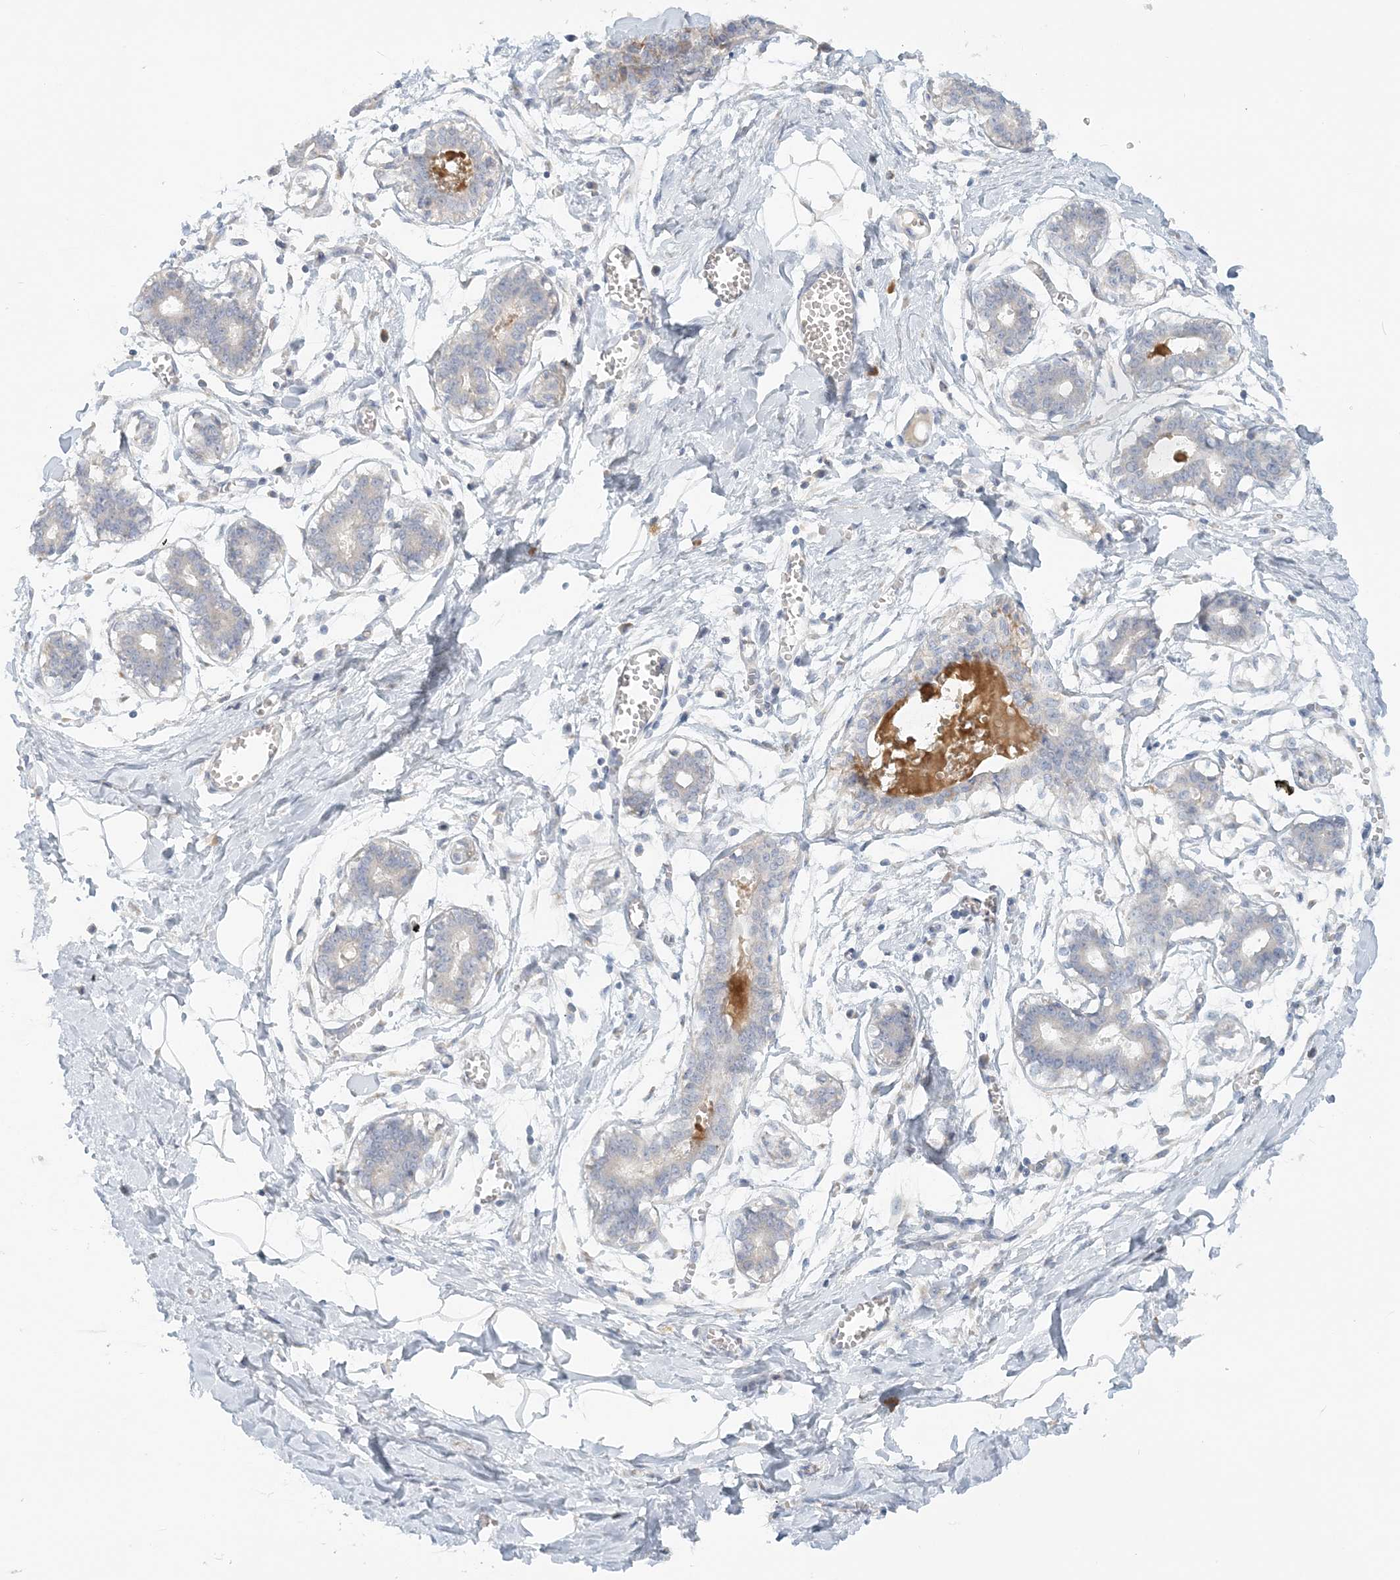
{"staining": {"intensity": "negative", "quantity": "none", "location": "none"}, "tissue": "breast", "cell_type": "Adipocytes", "image_type": "normal", "snomed": [{"axis": "morphology", "description": "Normal tissue, NOS"}, {"axis": "topography", "description": "Breast"}], "caption": "DAB immunohistochemical staining of benign breast reveals no significant staining in adipocytes.", "gene": "NAA11", "patient": {"sex": "female", "age": 27}}